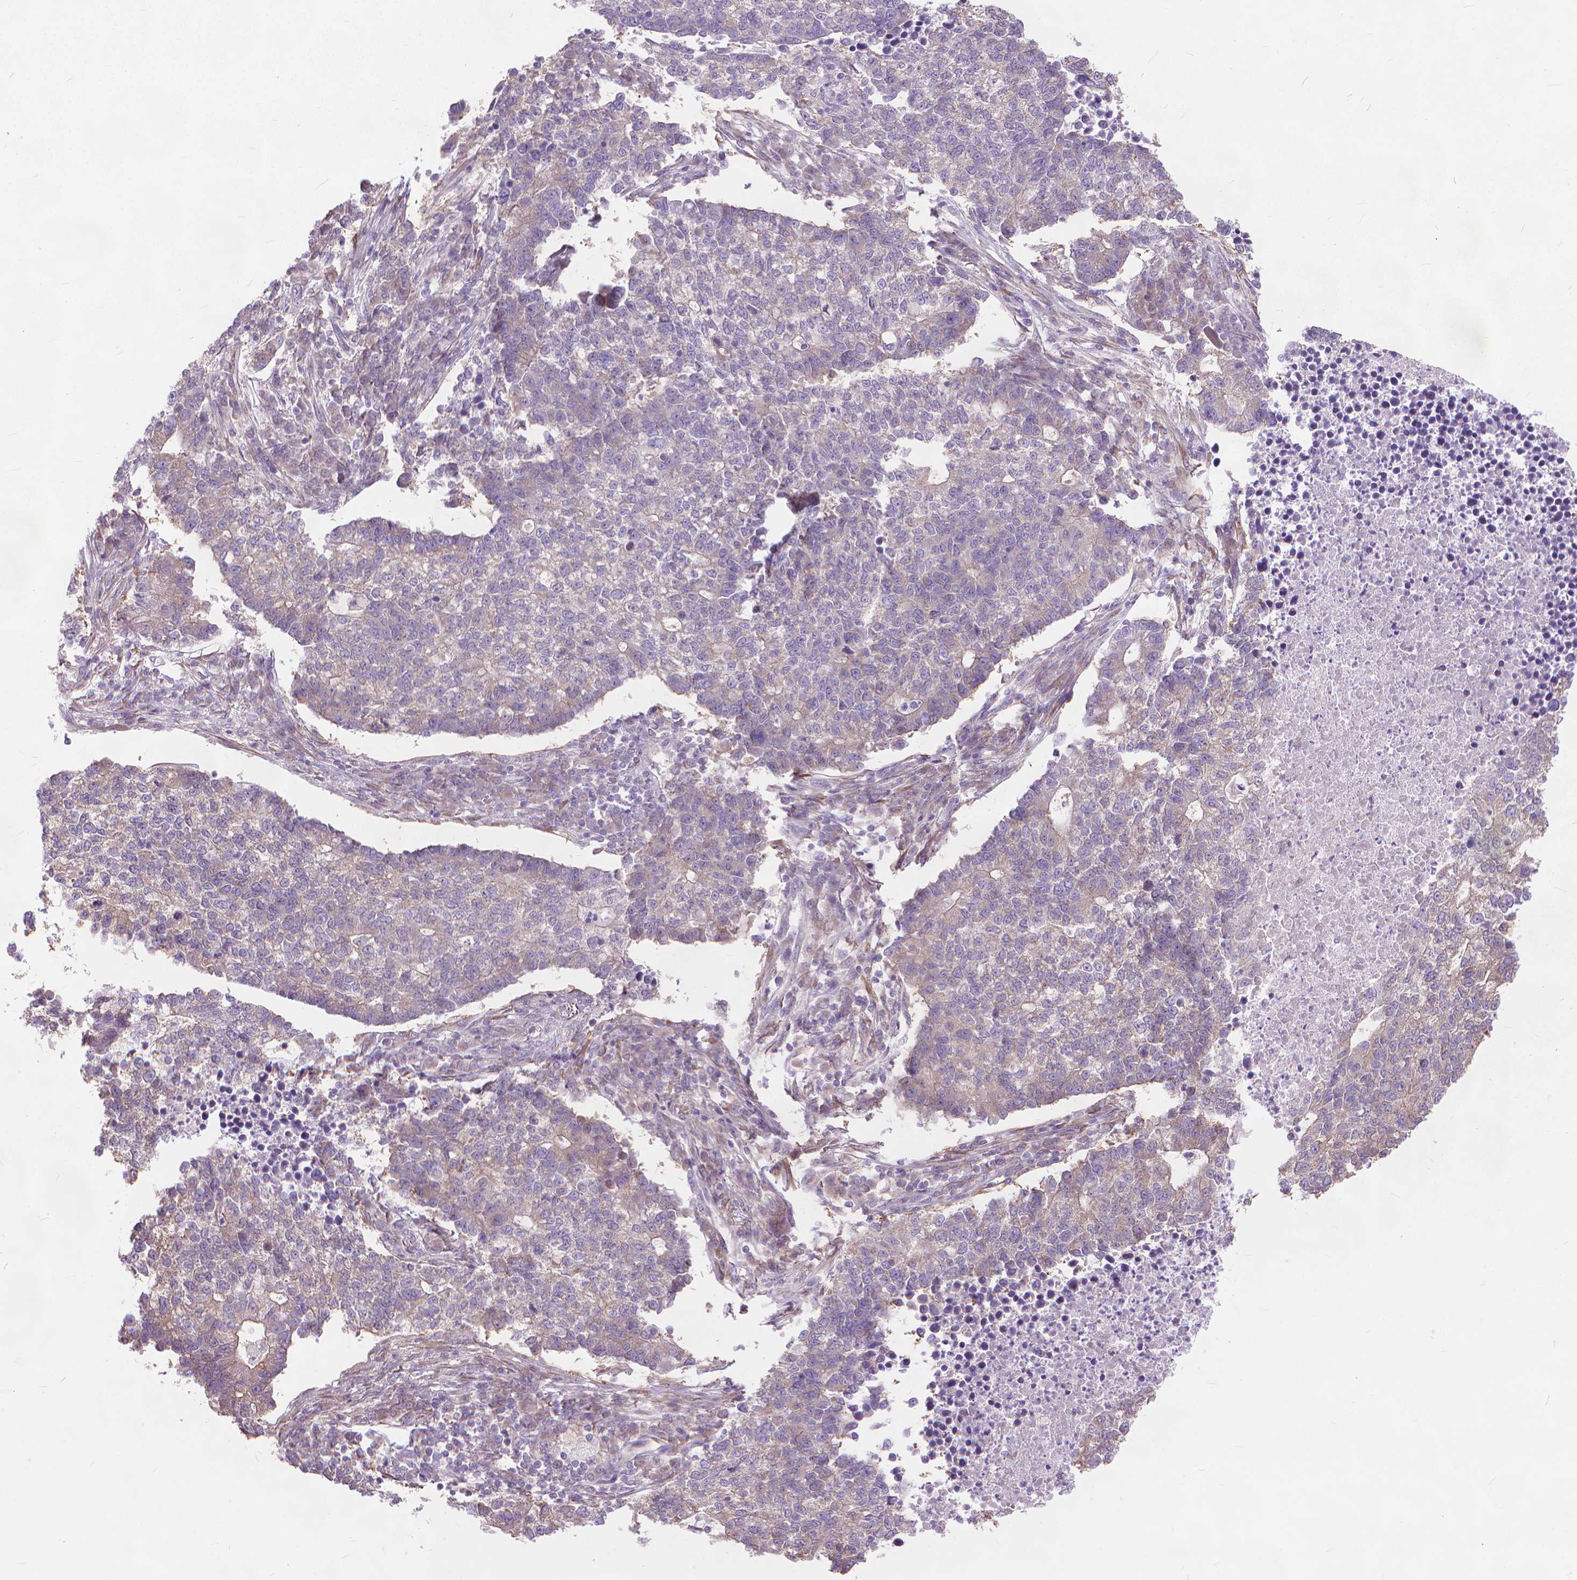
{"staining": {"intensity": "weak", "quantity": "<25%", "location": "cytoplasmic/membranous"}, "tissue": "lung cancer", "cell_type": "Tumor cells", "image_type": "cancer", "snomed": [{"axis": "morphology", "description": "Adenocarcinoma, NOS"}, {"axis": "topography", "description": "Lung"}], "caption": "A high-resolution photomicrograph shows immunohistochemistry (IHC) staining of lung cancer (adenocarcinoma), which demonstrates no significant positivity in tumor cells.", "gene": "NUDT1", "patient": {"sex": "male", "age": 57}}